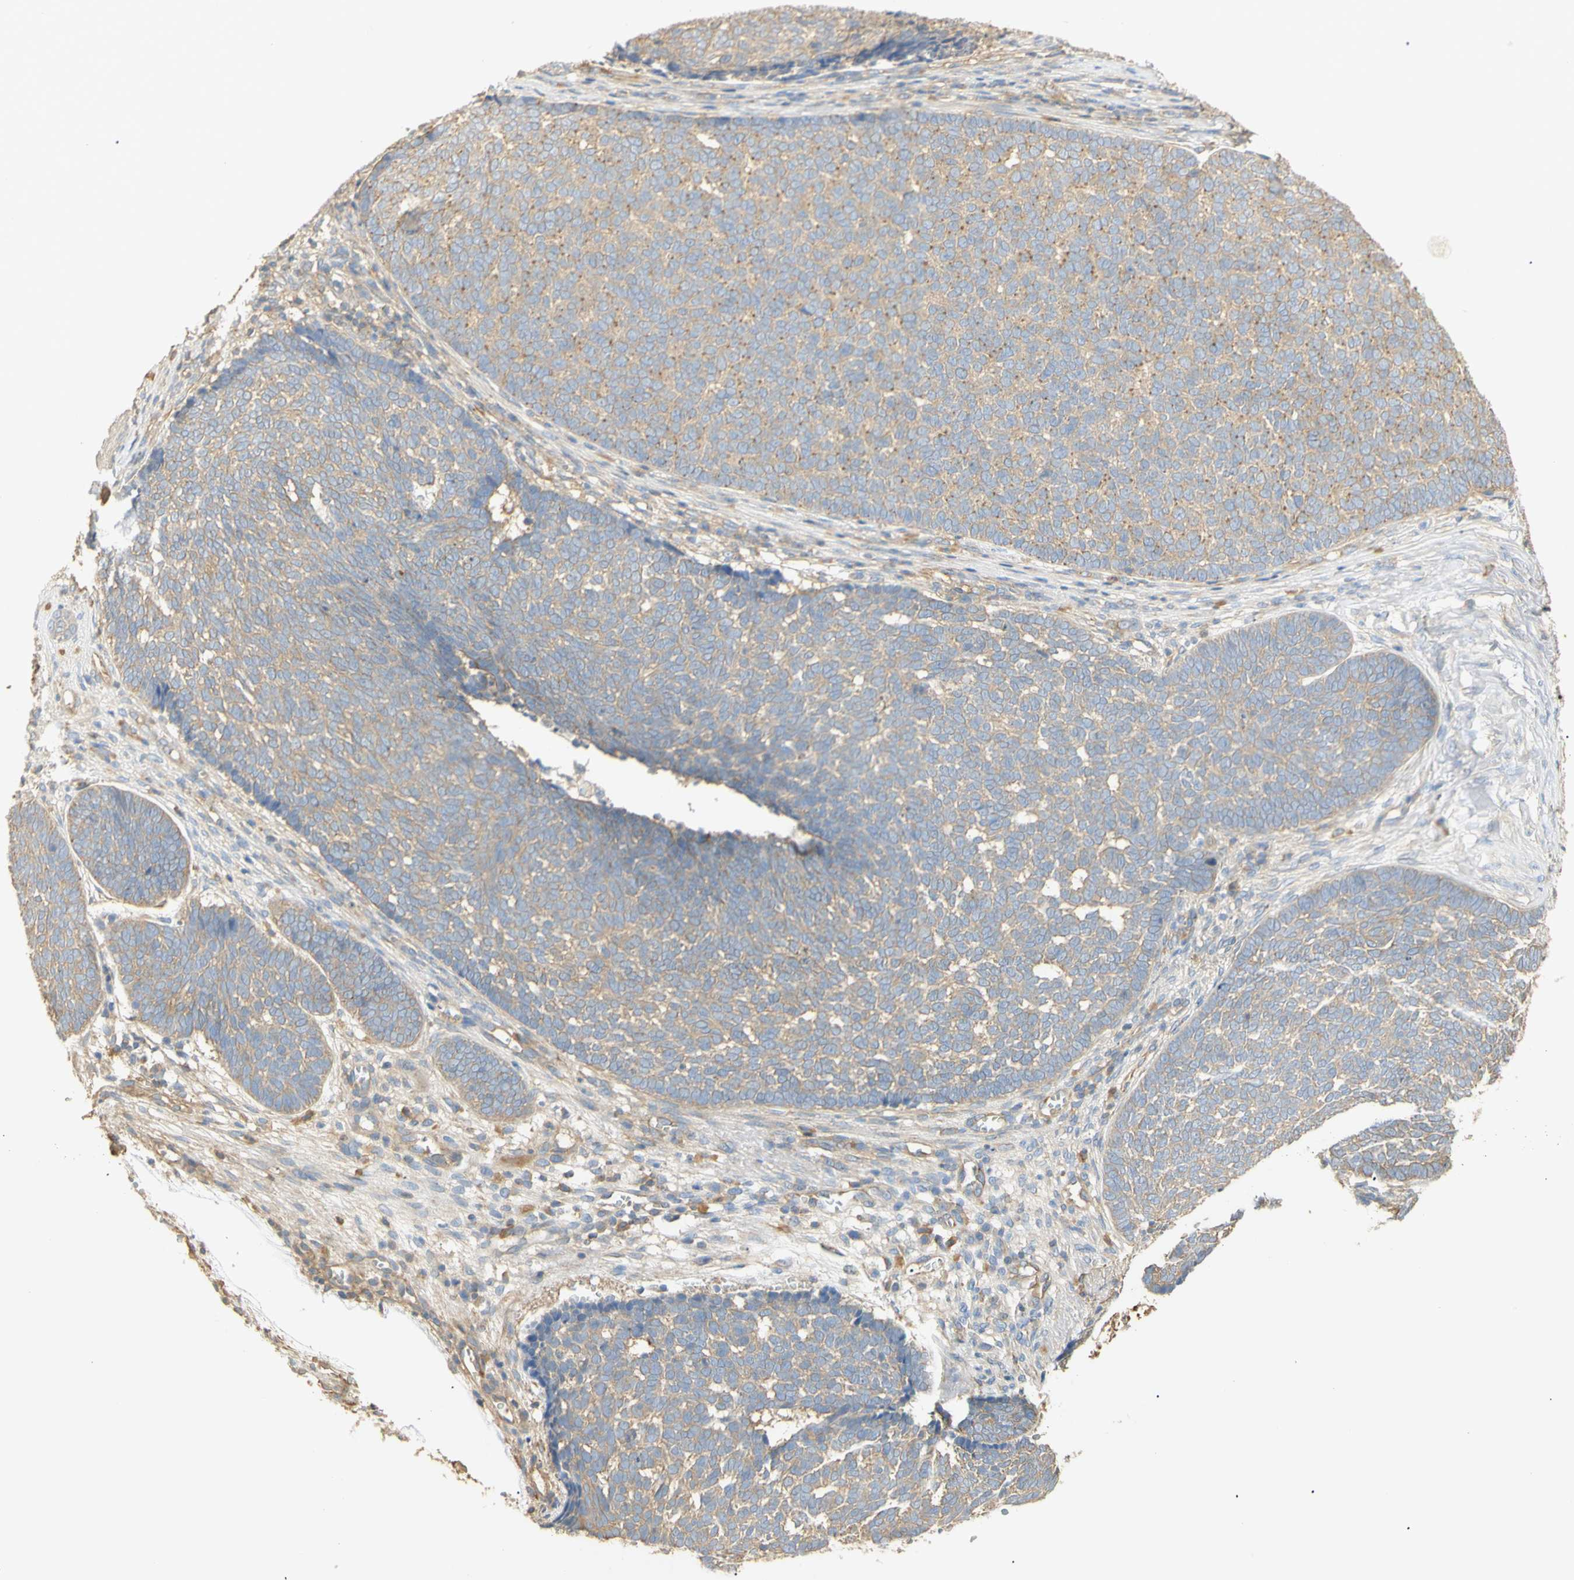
{"staining": {"intensity": "weak", "quantity": "25%-75%", "location": "cytoplasmic/membranous"}, "tissue": "skin cancer", "cell_type": "Tumor cells", "image_type": "cancer", "snomed": [{"axis": "morphology", "description": "Basal cell carcinoma"}, {"axis": "topography", "description": "Skin"}], "caption": "Protein staining by immunohistochemistry shows weak cytoplasmic/membranous staining in about 25%-75% of tumor cells in skin cancer (basal cell carcinoma).", "gene": "KCNE4", "patient": {"sex": "male", "age": 84}}